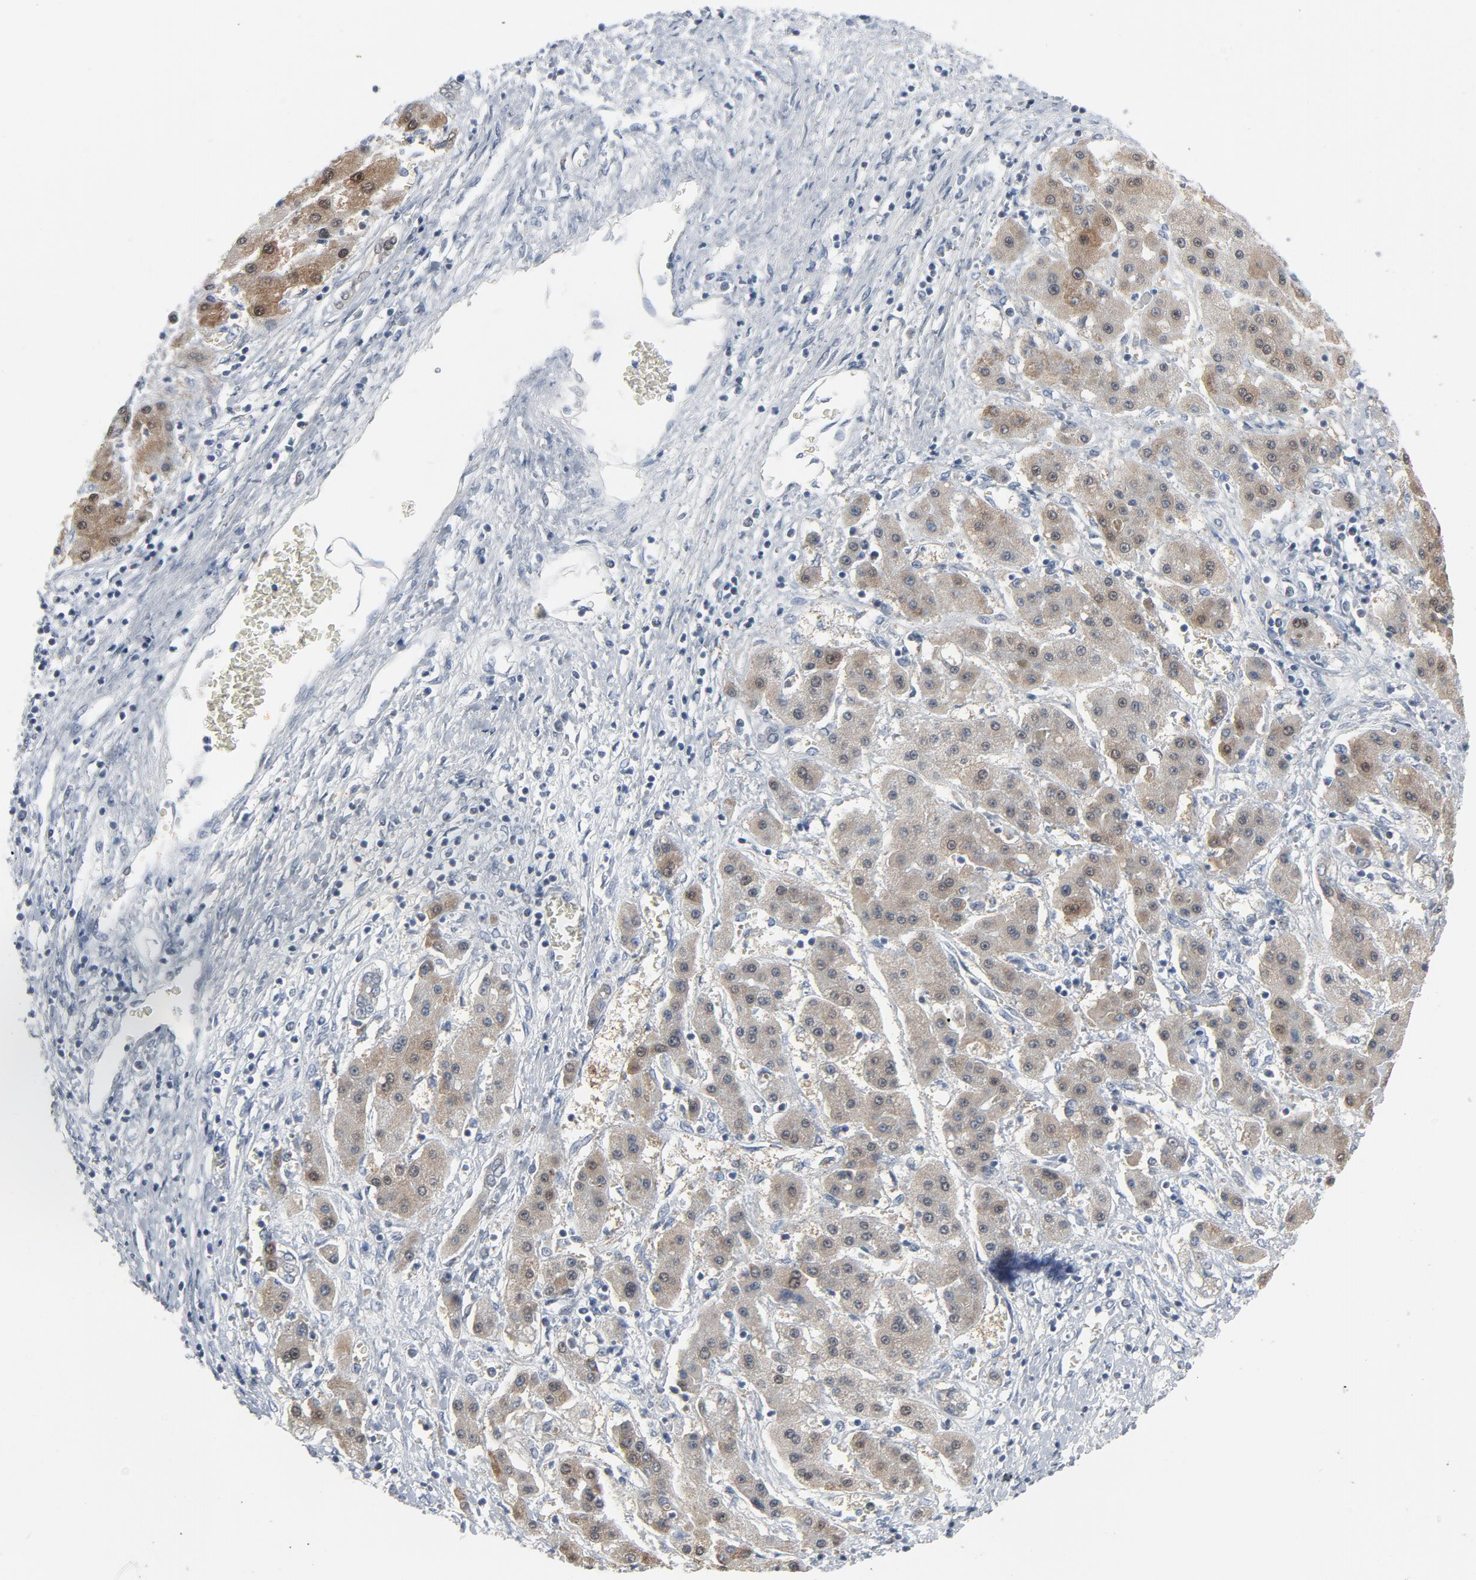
{"staining": {"intensity": "weak", "quantity": ">75%", "location": "cytoplasmic/membranous"}, "tissue": "liver cancer", "cell_type": "Tumor cells", "image_type": "cancer", "snomed": [{"axis": "morphology", "description": "Carcinoma, Hepatocellular, NOS"}, {"axis": "topography", "description": "Liver"}], "caption": "A histopathology image of human liver hepatocellular carcinoma stained for a protein displays weak cytoplasmic/membranous brown staining in tumor cells.", "gene": "GPX2", "patient": {"sex": "male", "age": 24}}